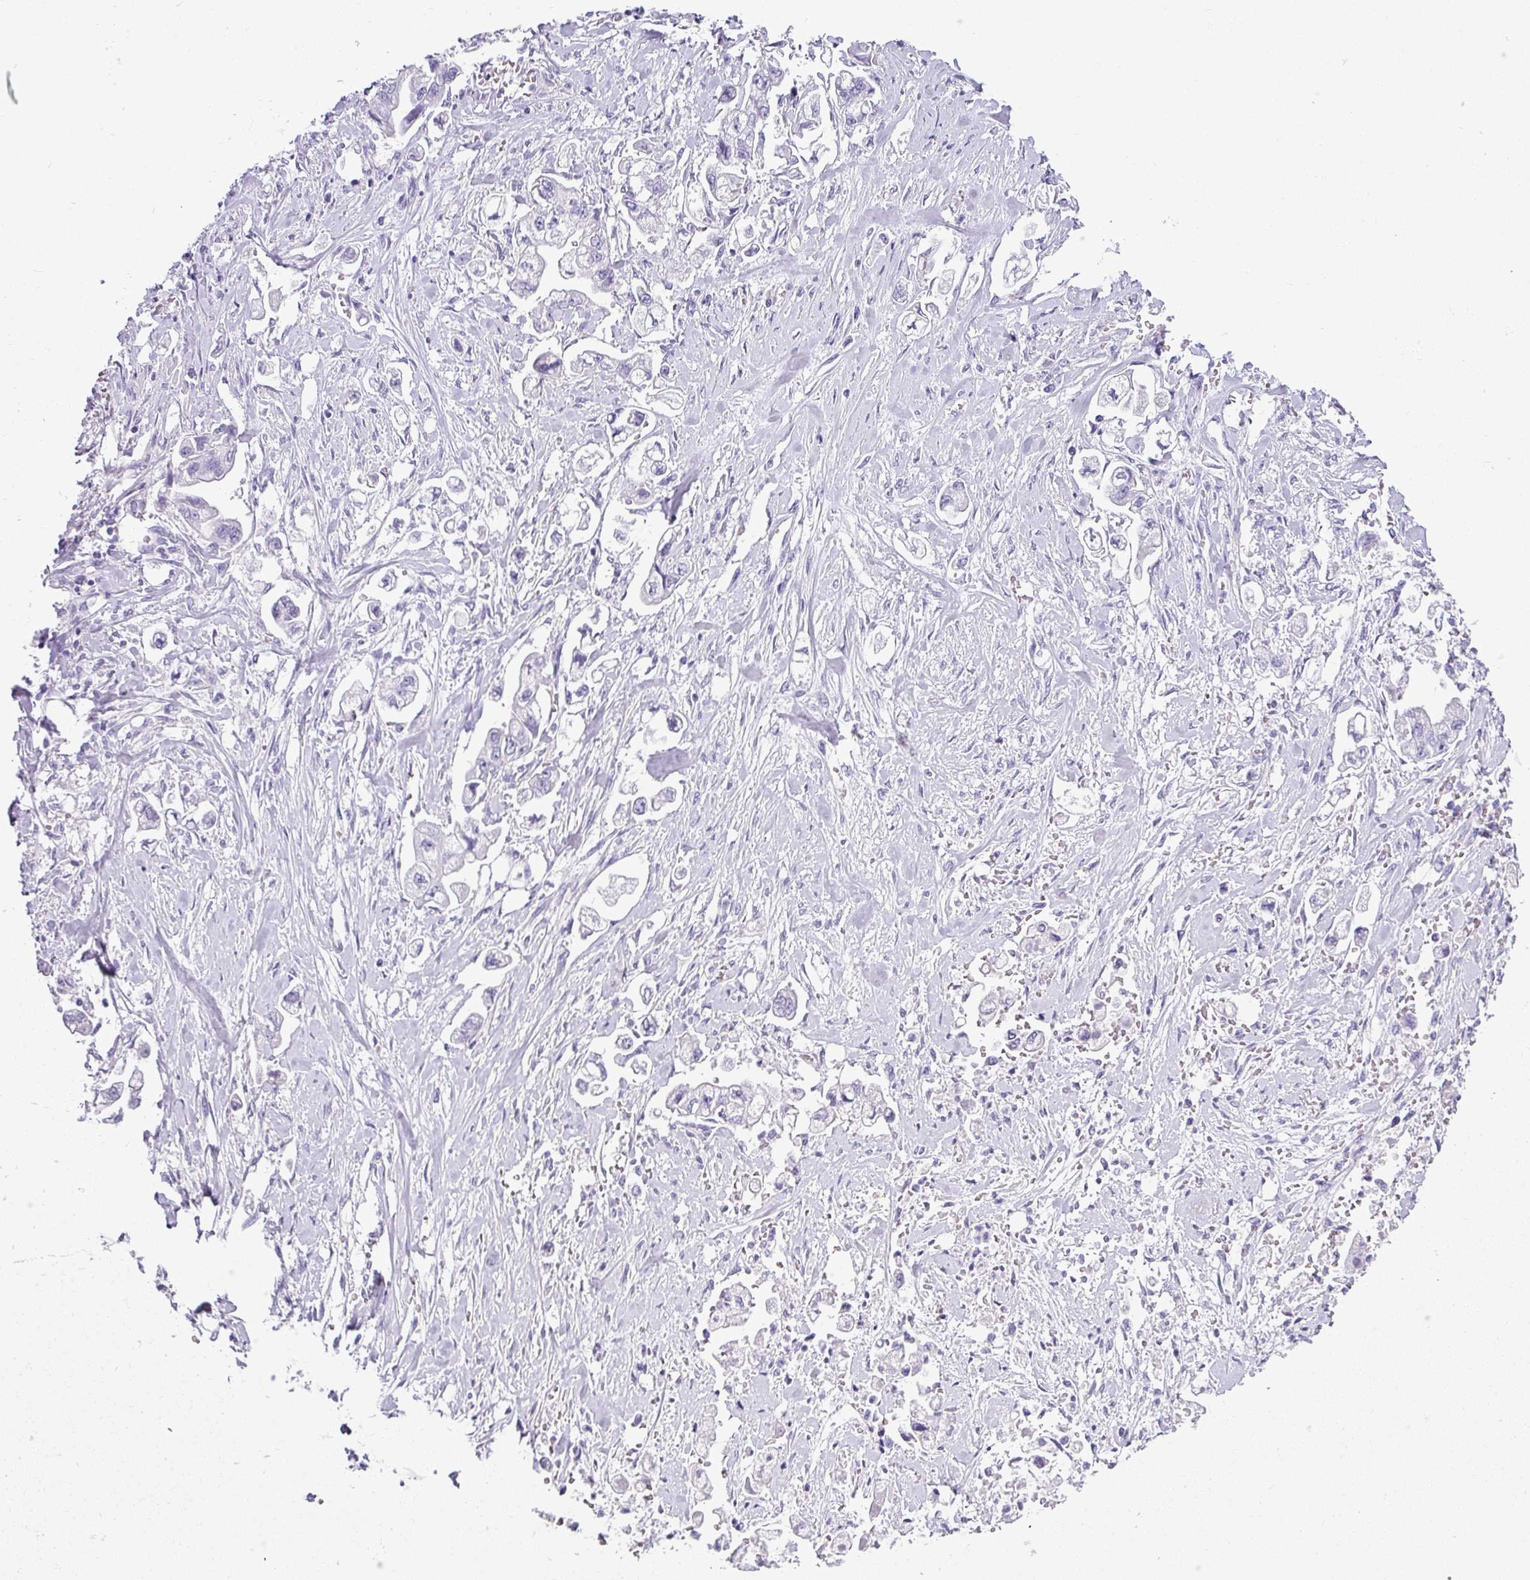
{"staining": {"intensity": "negative", "quantity": "none", "location": "none"}, "tissue": "stomach cancer", "cell_type": "Tumor cells", "image_type": "cancer", "snomed": [{"axis": "morphology", "description": "Adenocarcinoma, NOS"}, {"axis": "topography", "description": "Stomach"}], "caption": "Human stomach cancer stained for a protein using IHC displays no staining in tumor cells.", "gene": "VCX2", "patient": {"sex": "male", "age": 62}}